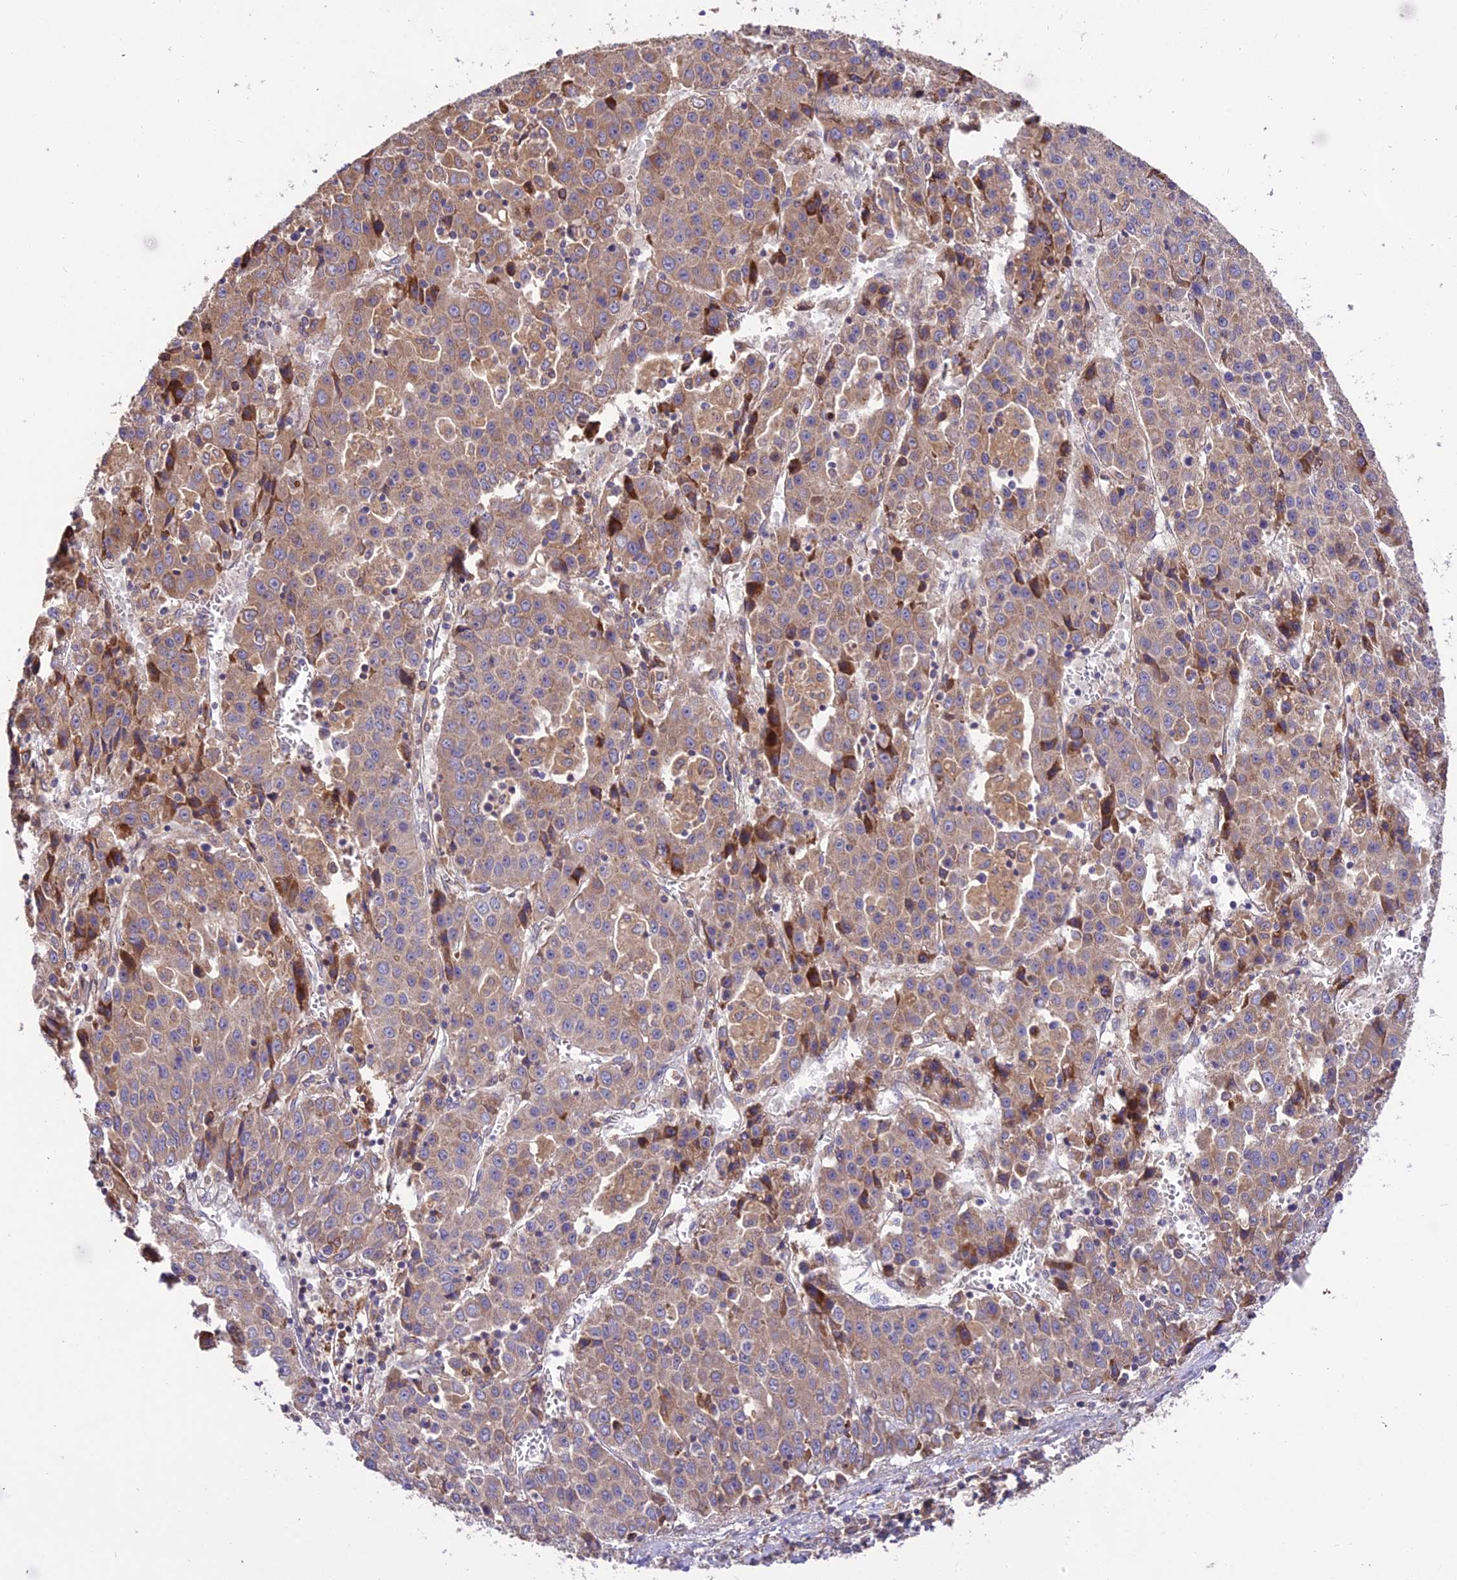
{"staining": {"intensity": "moderate", "quantity": ">75%", "location": "cytoplasmic/membranous"}, "tissue": "liver cancer", "cell_type": "Tumor cells", "image_type": "cancer", "snomed": [{"axis": "morphology", "description": "Carcinoma, Hepatocellular, NOS"}, {"axis": "topography", "description": "Liver"}], "caption": "Hepatocellular carcinoma (liver) stained for a protein (brown) exhibits moderate cytoplasmic/membranous positive positivity in about >75% of tumor cells.", "gene": "ROCK1", "patient": {"sex": "female", "age": 53}}